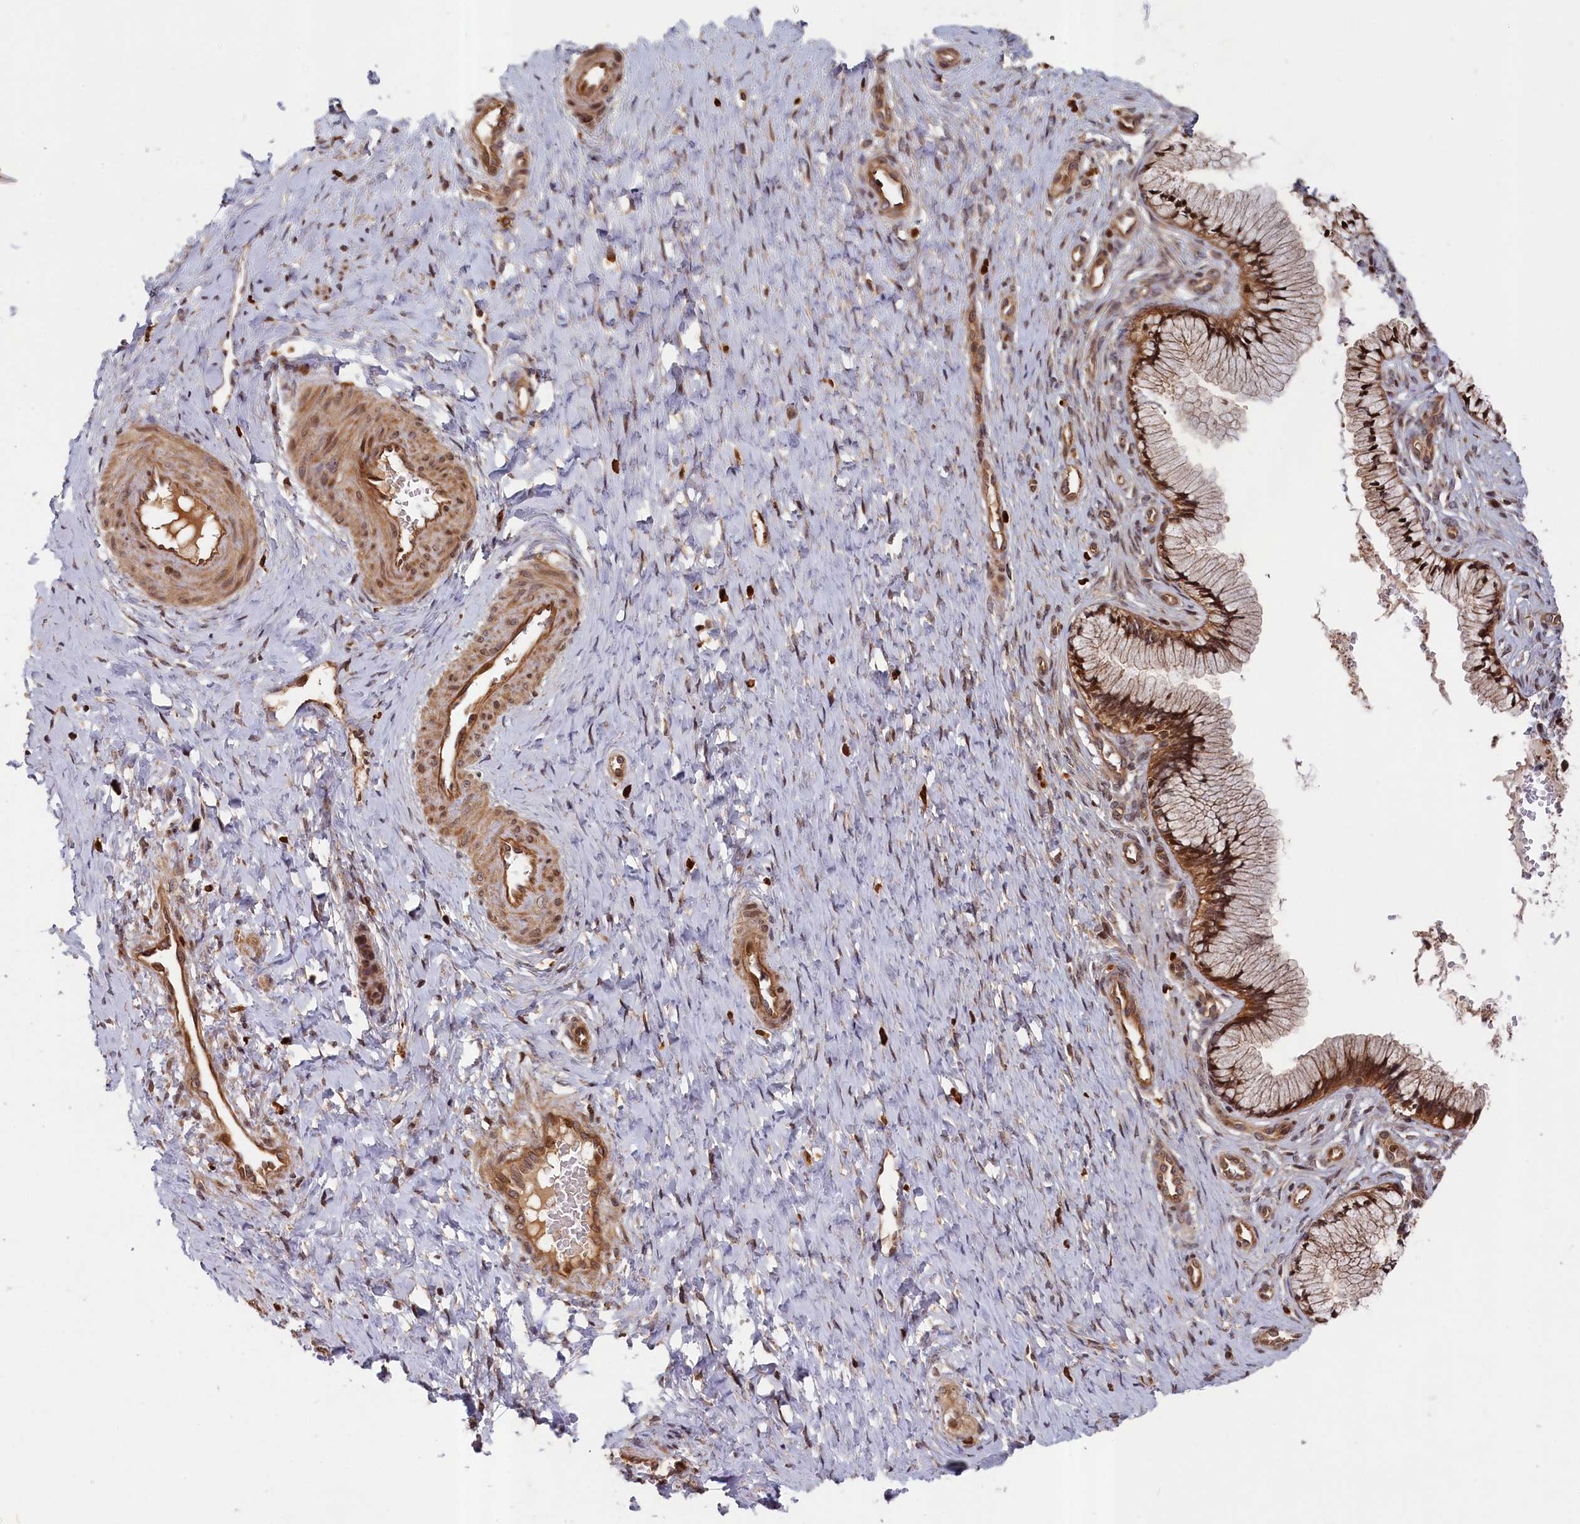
{"staining": {"intensity": "moderate", "quantity": ">75%", "location": "cytoplasmic/membranous,nuclear"}, "tissue": "cervix", "cell_type": "Glandular cells", "image_type": "normal", "snomed": [{"axis": "morphology", "description": "Normal tissue, NOS"}, {"axis": "topography", "description": "Cervix"}], "caption": "Immunohistochemical staining of normal cervix demonstrates medium levels of moderate cytoplasmic/membranous,nuclear expression in approximately >75% of glandular cells. (DAB IHC, brown staining for protein, blue staining for nuclei).", "gene": "CEP44", "patient": {"sex": "female", "age": 36}}